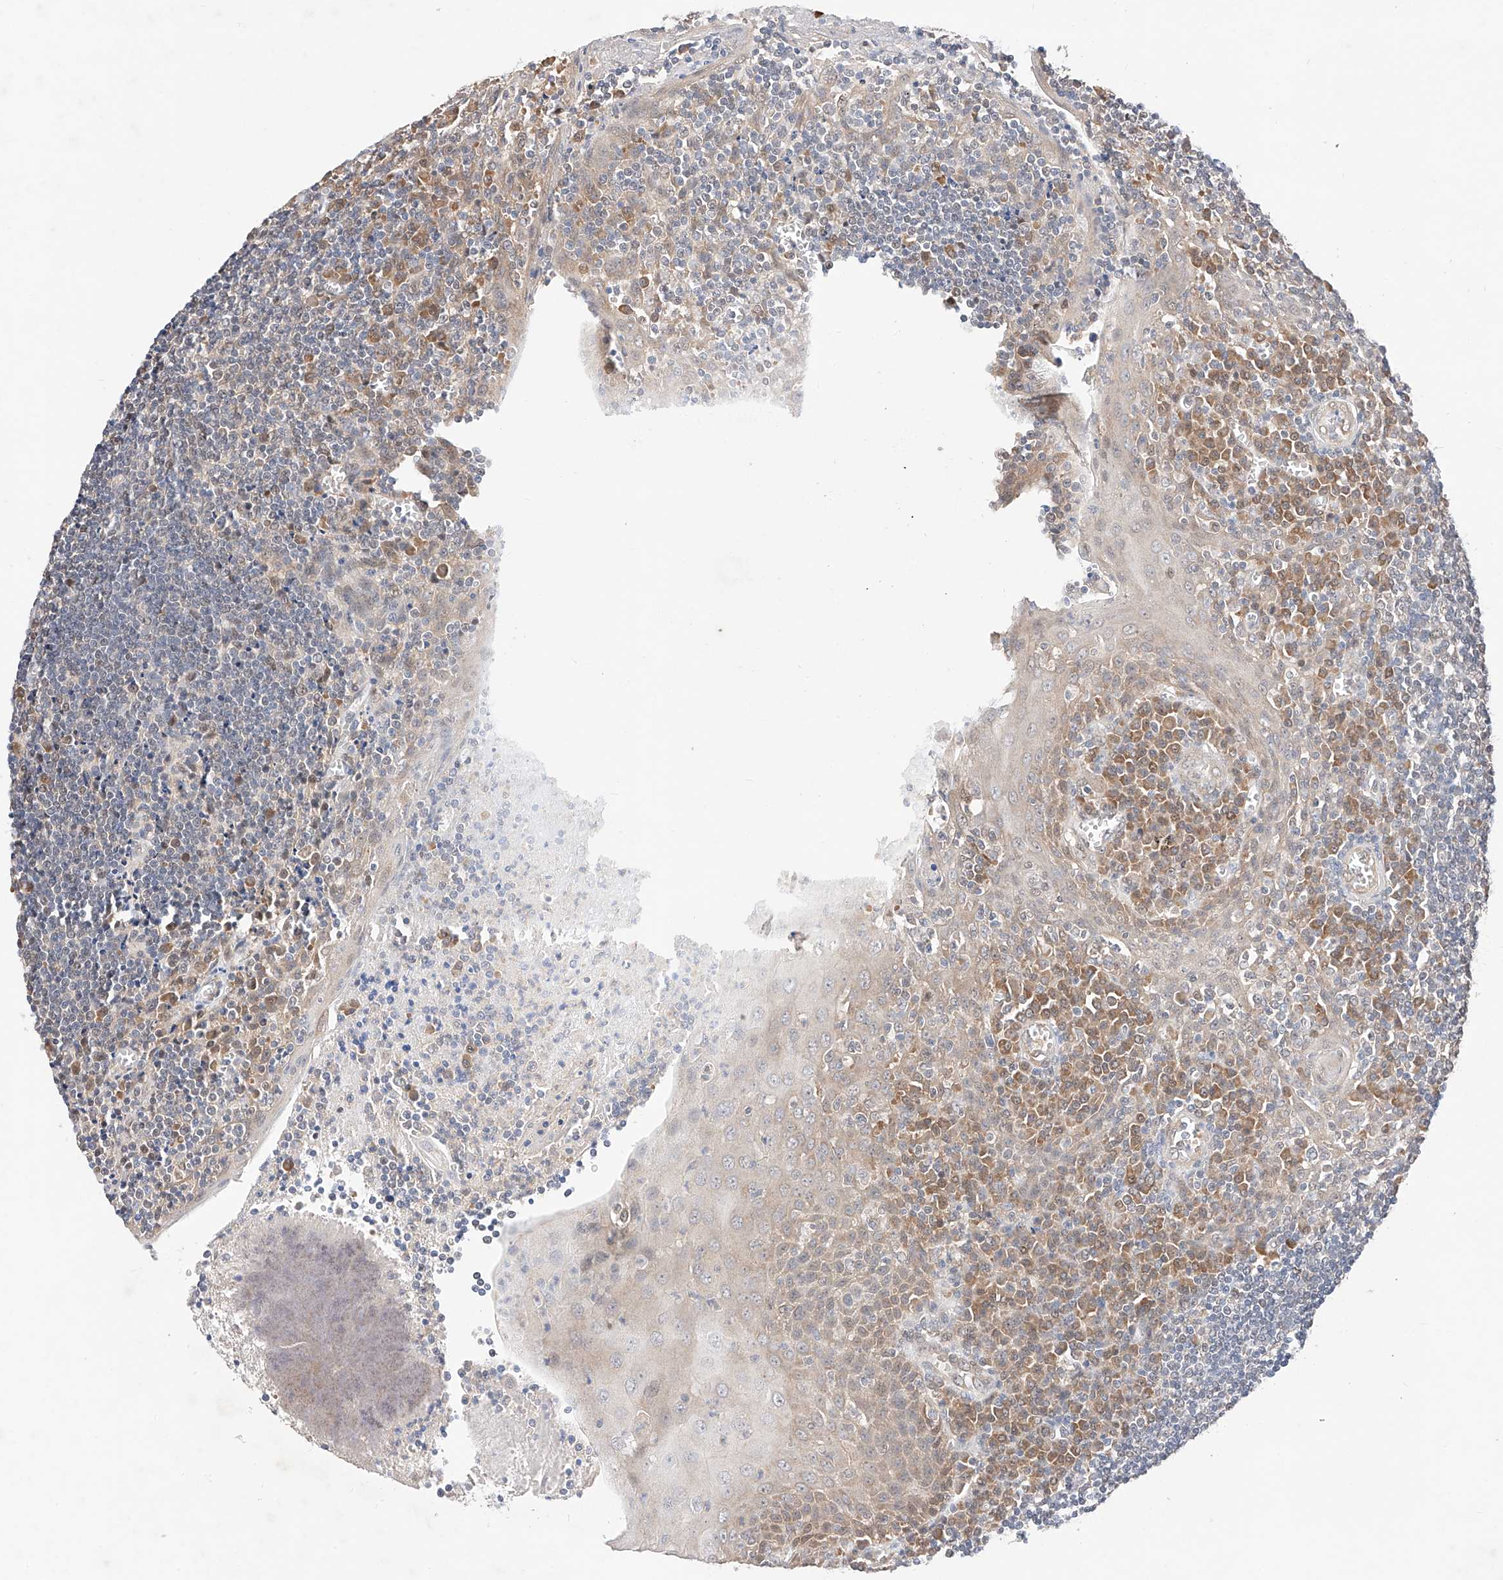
{"staining": {"intensity": "weak", "quantity": "<25%", "location": "cytoplasmic/membranous,nuclear"}, "tissue": "tonsil", "cell_type": "Germinal center cells", "image_type": "normal", "snomed": [{"axis": "morphology", "description": "Normal tissue, NOS"}, {"axis": "topography", "description": "Tonsil"}], "caption": "High magnification brightfield microscopy of normal tonsil stained with DAB (brown) and counterstained with hematoxylin (blue): germinal center cells show no significant expression. The staining is performed using DAB (3,3'-diaminobenzidine) brown chromogen with nuclei counter-stained in using hematoxylin.", "gene": "ZSCAN4", "patient": {"sex": "male", "age": 27}}